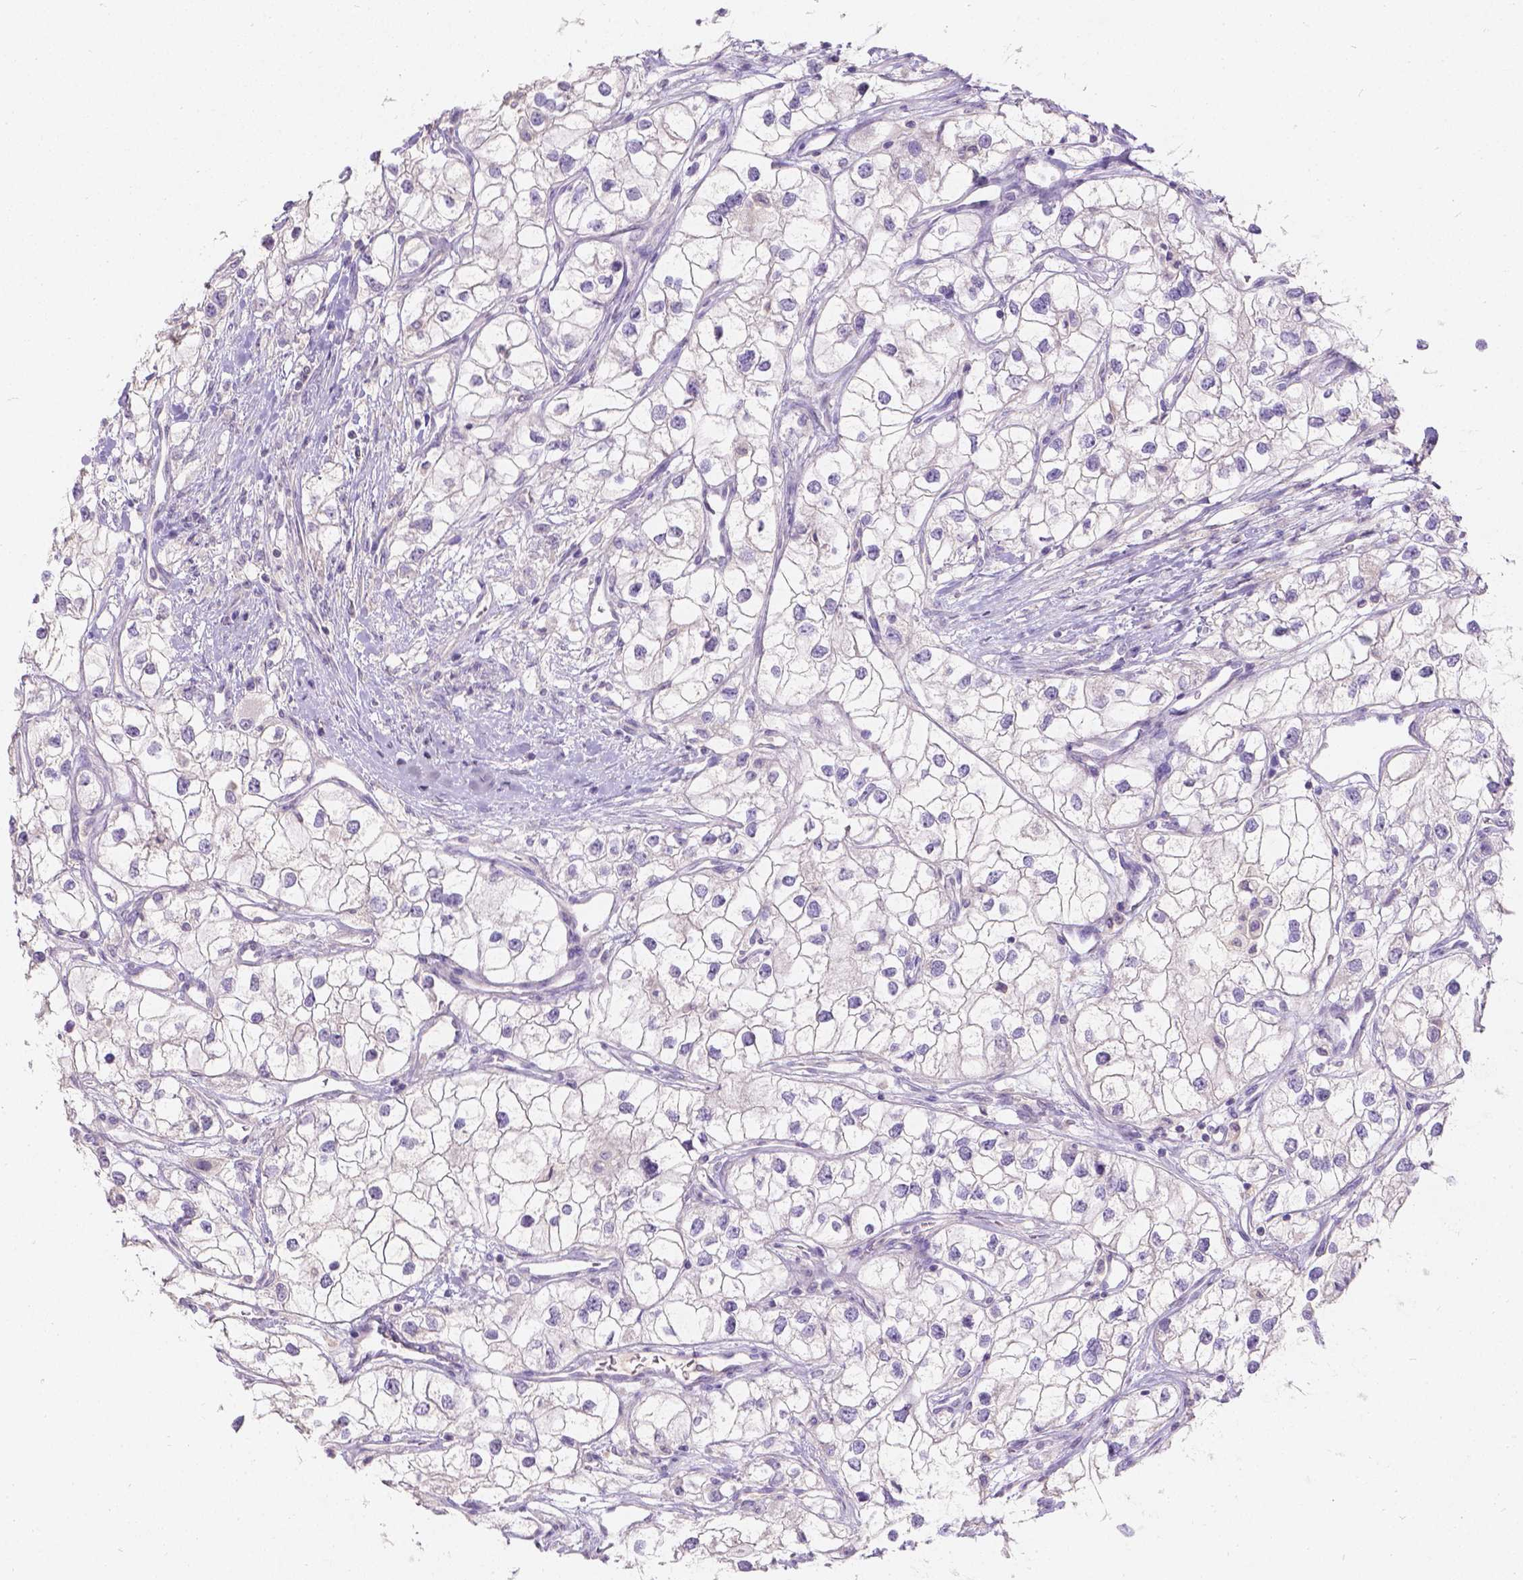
{"staining": {"intensity": "negative", "quantity": "none", "location": "none"}, "tissue": "renal cancer", "cell_type": "Tumor cells", "image_type": "cancer", "snomed": [{"axis": "morphology", "description": "Adenocarcinoma, NOS"}, {"axis": "topography", "description": "Kidney"}], "caption": "An IHC histopathology image of renal adenocarcinoma is shown. There is no staining in tumor cells of renal adenocarcinoma.", "gene": "GAL3ST2", "patient": {"sex": "male", "age": 59}}